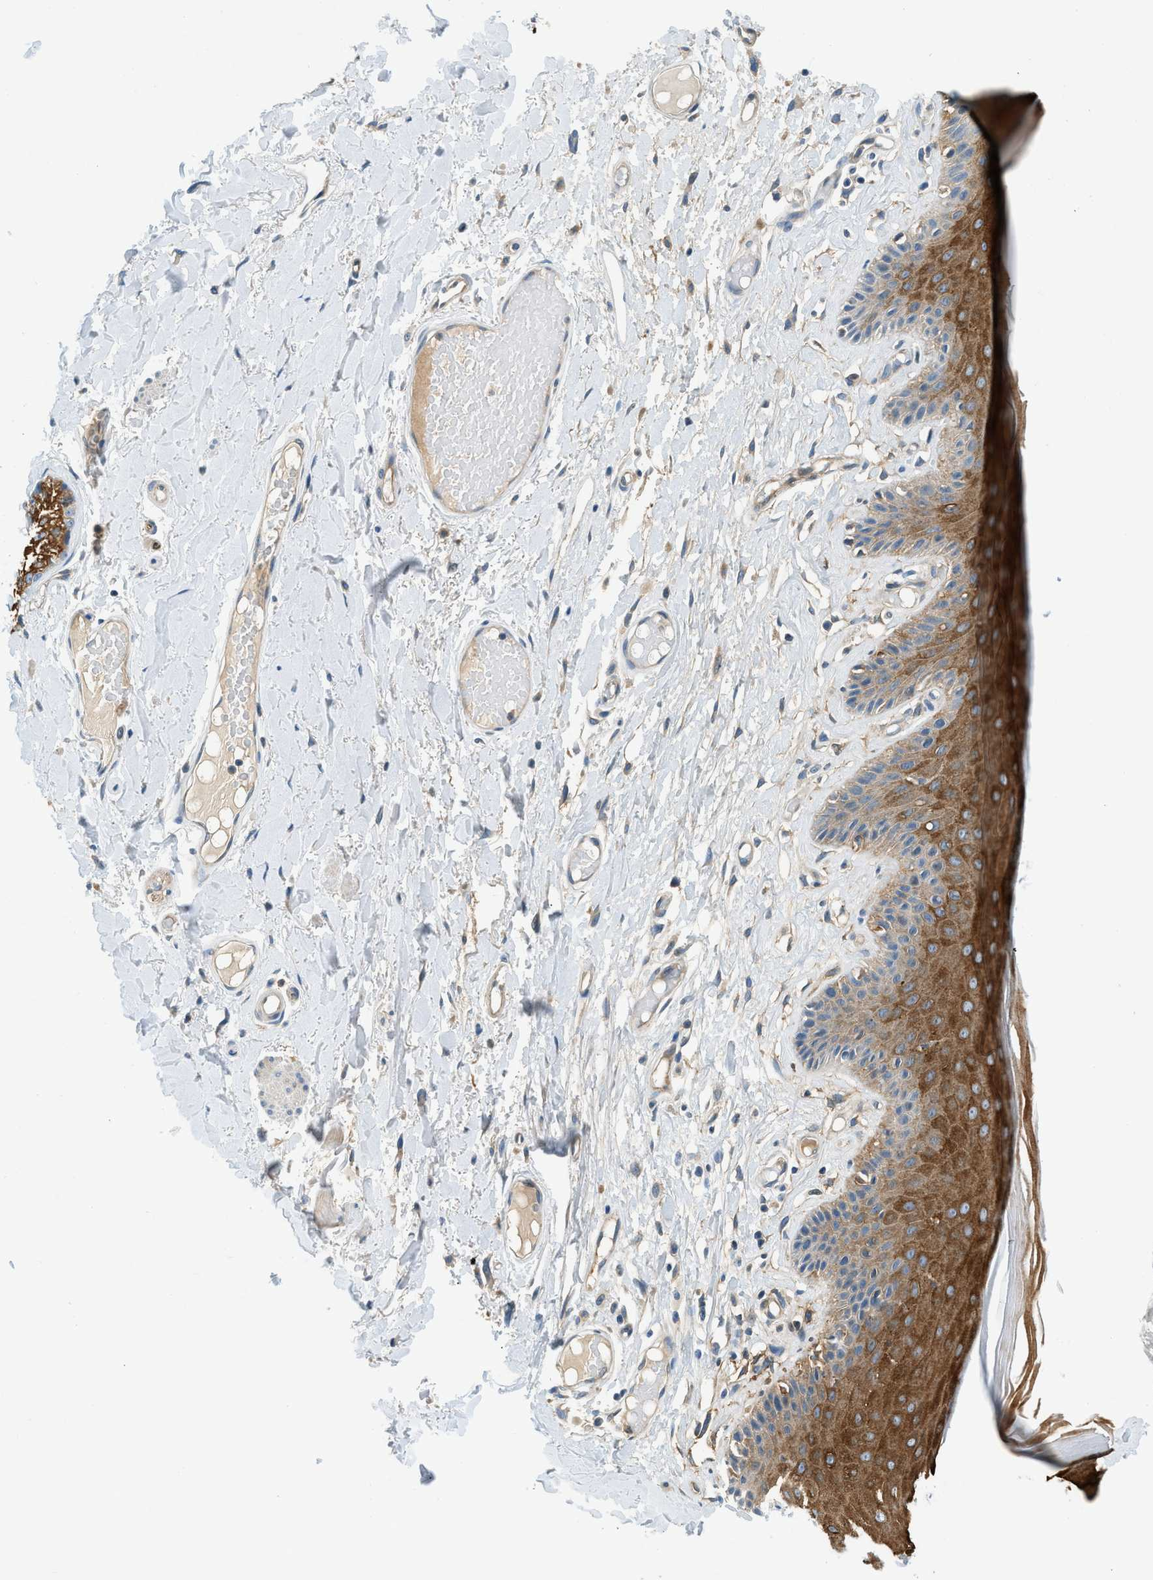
{"staining": {"intensity": "strong", "quantity": "25%-75%", "location": "cytoplasmic/membranous"}, "tissue": "skin", "cell_type": "Epidermal cells", "image_type": "normal", "snomed": [{"axis": "morphology", "description": "Normal tissue, NOS"}, {"axis": "topography", "description": "Vulva"}], "caption": "This histopathology image demonstrates unremarkable skin stained with immunohistochemistry (IHC) to label a protein in brown. The cytoplasmic/membranous of epidermal cells show strong positivity for the protein. Nuclei are counter-stained blue.", "gene": "ZNF367", "patient": {"sex": "female", "age": 73}}